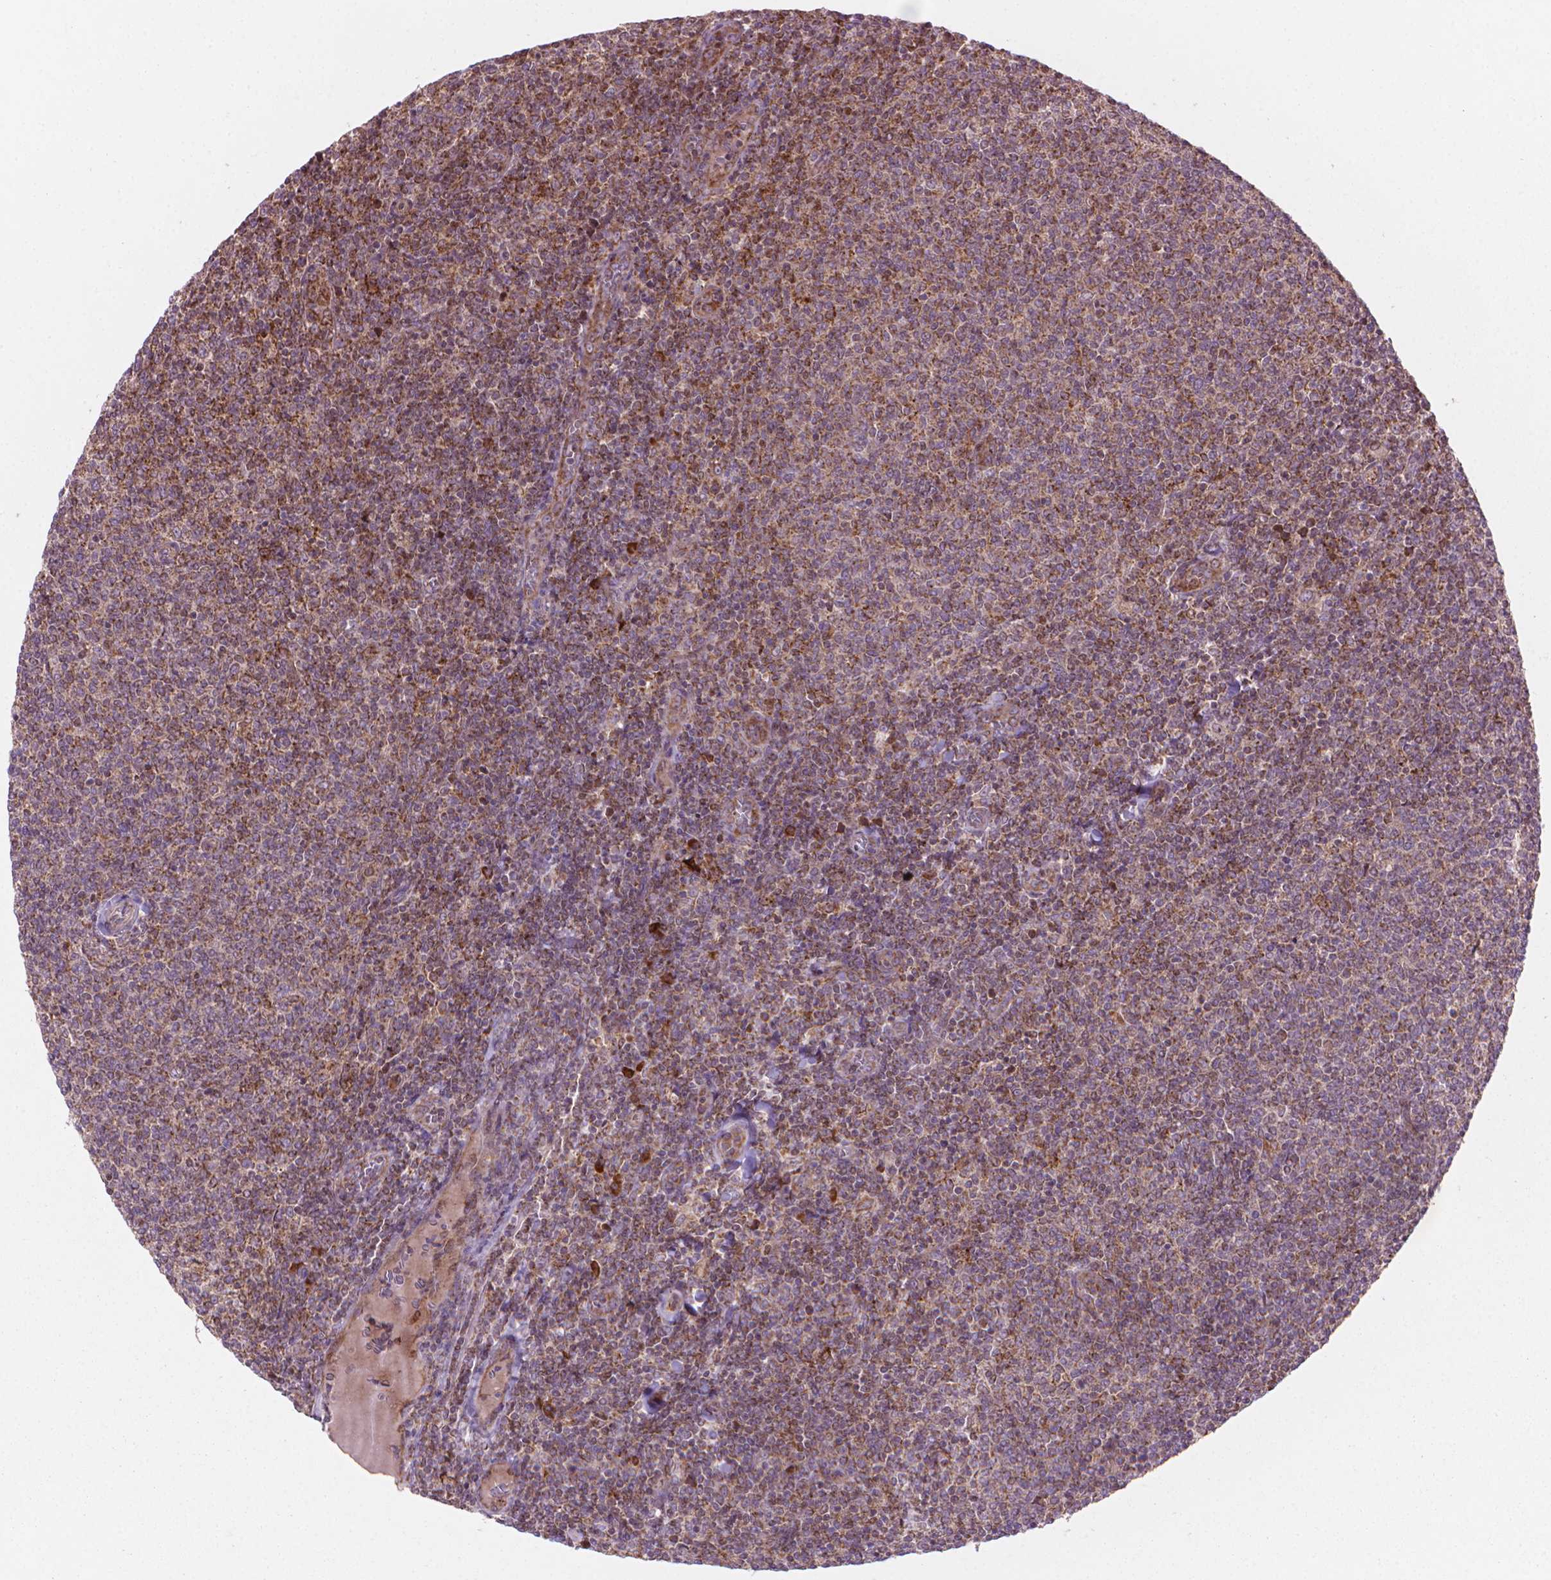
{"staining": {"intensity": "negative", "quantity": "none", "location": "none"}, "tissue": "lymphoma", "cell_type": "Tumor cells", "image_type": "cancer", "snomed": [{"axis": "morphology", "description": "Malignant lymphoma, non-Hodgkin's type, Low grade"}, {"axis": "topography", "description": "Lymph node"}], "caption": "DAB immunohistochemical staining of human lymphoma exhibits no significant expression in tumor cells.", "gene": "VARS2", "patient": {"sex": "male", "age": 52}}